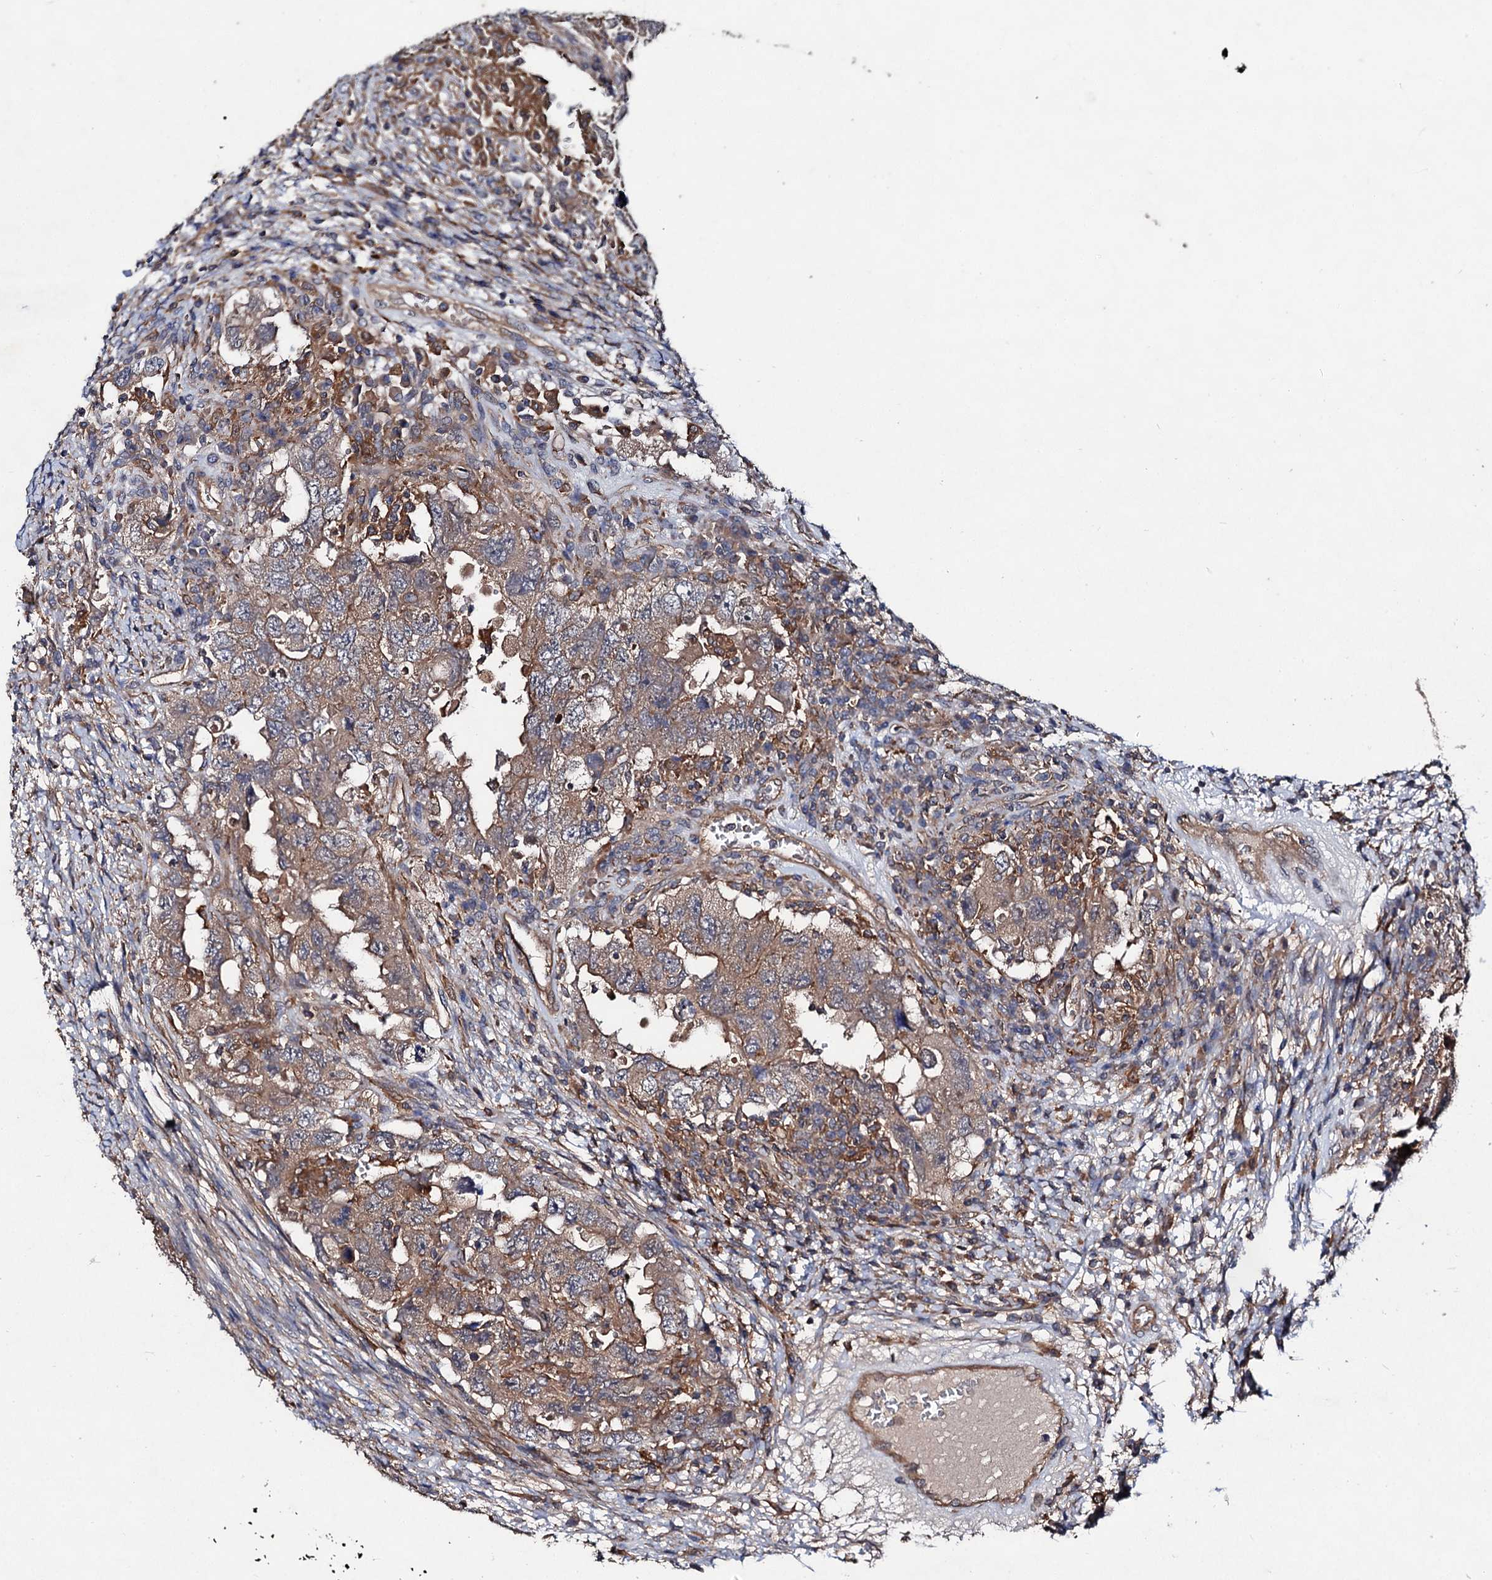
{"staining": {"intensity": "moderate", "quantity": ">75%", "location": "cytoplasmic/membranous"}, "tissue": "testis cancer", "cell_type": "Tumor cells", "image_type": "cancer", "snomed": [{"axis": "morphology", "description": "Carcinoma, Embryonal, NOS"}, {"axis": "topography", "description": "Testis"}], "caption": "High-magnification brightfield microscopy of testis cancer (embryonal carcinoma) stained with DAB (3,3'-diaminobenzidine) (brown) and counterstained with hematoxylin (blue). tumor cells exhibit moderate cytoplasmic/membranous expression is identified in approximately>75% of cells. The protein is stained brown, and the nuclei are stained in blue (DAB (3,3'-diaminobenzidine) IHC with brightfield microscopy, high magnification).", "gene": "VPS29", "patient": {"sex": "male", "age": 26}}